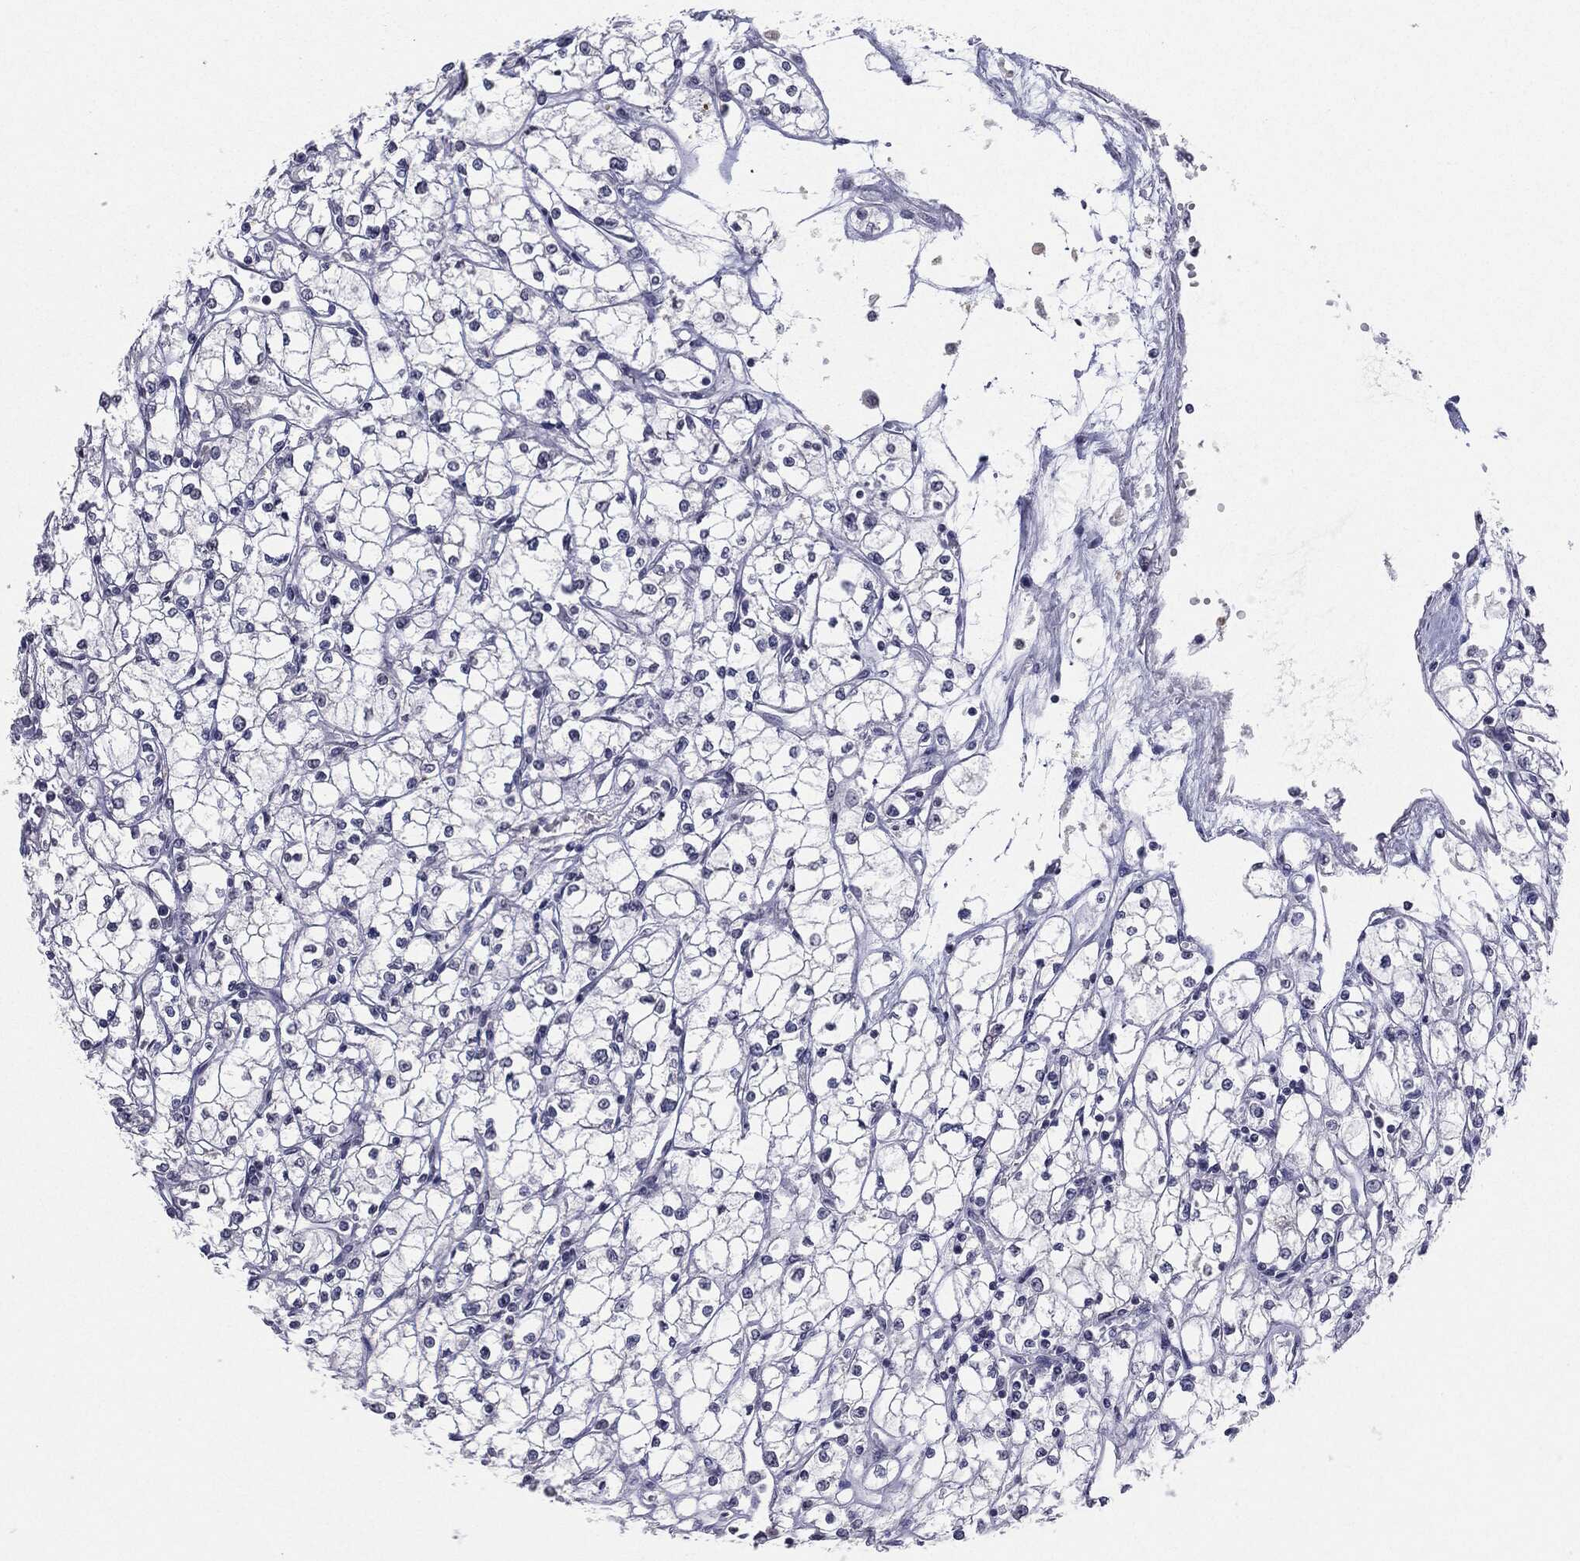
{"staining": {"intensity": "negative", "quantity": "none", "location": "none"}, "tissue": "renal cancer", "cell_type": "Tumor cells", "image_type": "cancer", "snomed": [{"axis": "morphology", "description": "Adenocarcinoma, NOS"}, {"axis": "topography", "description": "Kidney"}], "caption": "Adenocarcinoma (renal) stained for a protein using immunohistochemistry (IHC) exhibits no staining tumor cells.", "gene": "SERPINB4", "patient": {"sex": "male", "age": 67}}